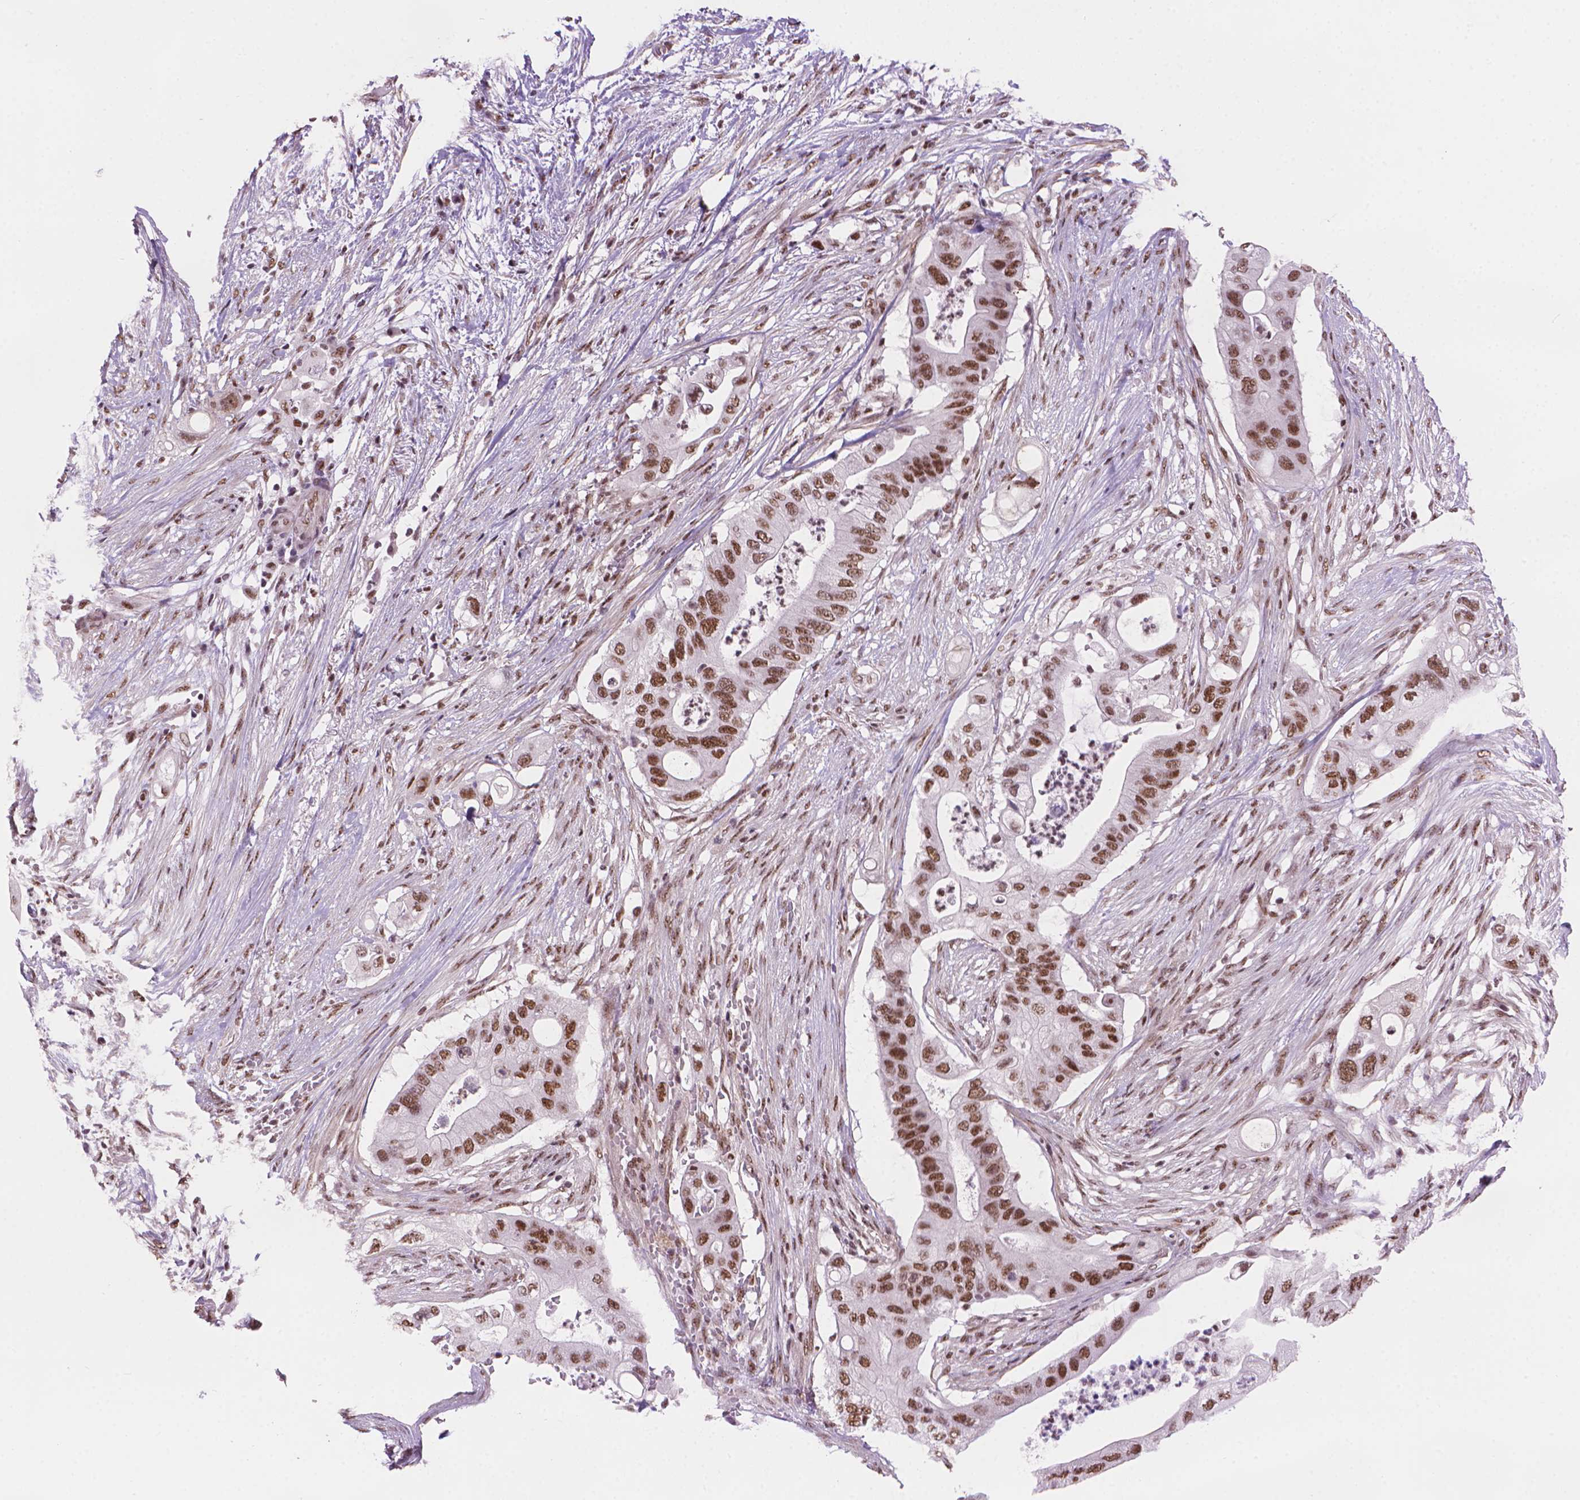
{"staining": {"intensity": "moderate", "quantity": ">75%", "location": "nuclear"}, "tissue": "pancreatic cancer", "cell_type": "Tumor cells", "image_type": "cancer", "snomed": [{"axis": "morphology", "description": "Adenocarcinoma, NOS"}, {"axis": "topography", "description": "Pancreas"}], "caption": "Human adenocarcinoma (pancreatic) stained with a brown dye reveals moderate nuclear positive positivity in approximately >75% of tumor cells.", "gene": "UBN1", "patient": {"sex": "female", "age": 72}}